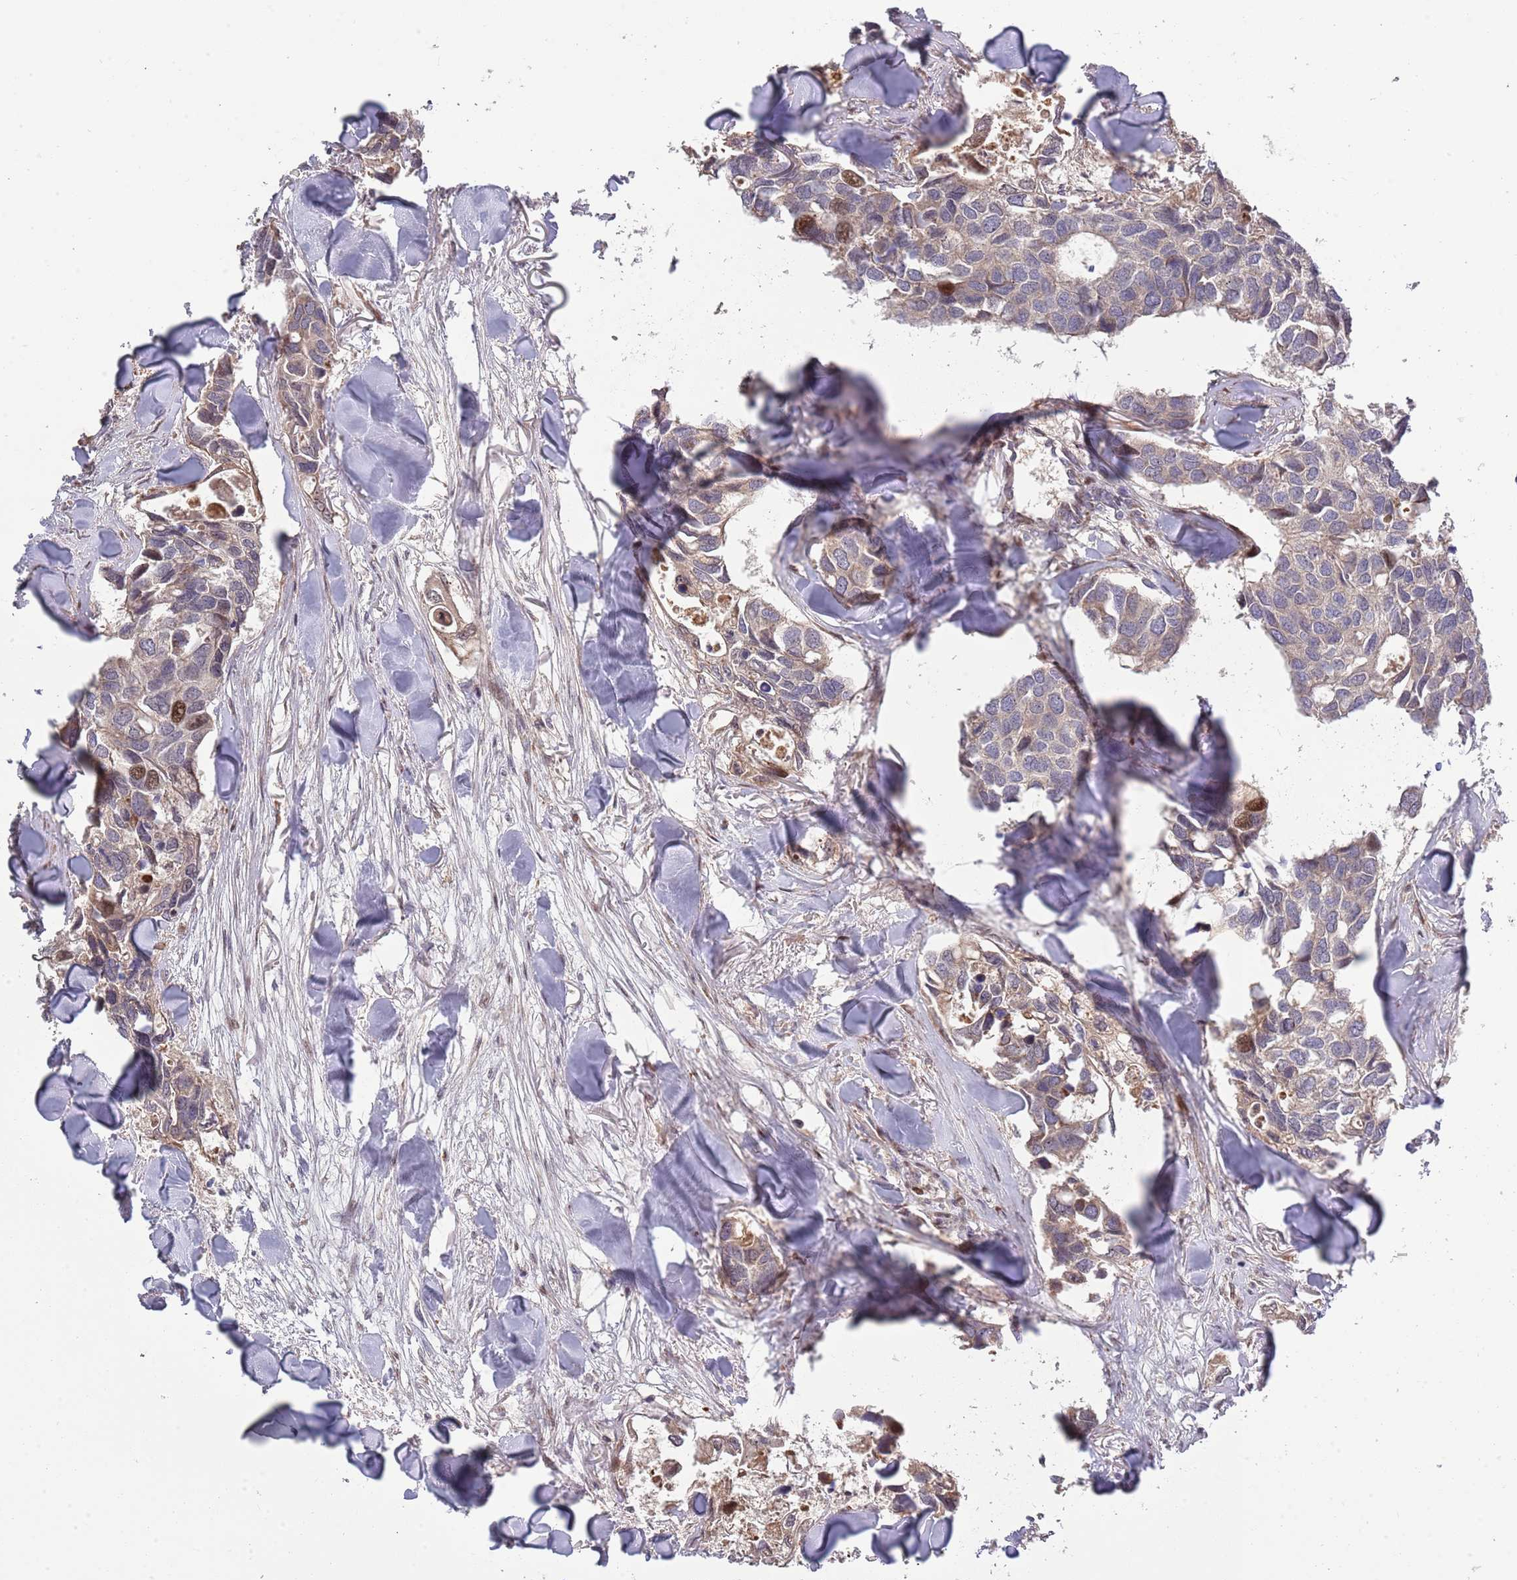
{"staining": {"intensity": "moderate", "quantity": "<25%", "location": "nuclear"}, "tissue": "breast cancer", "cell_type": "Tumor cells", "image_type": "cancer", "snomed": [{"axis": "morphology", "description": "Duct carcinoma"}, {"axis": "topography", "description": "Breast"}], "caption": "Protein staining shows moderate nuclear positivity in approximately <25% of tumor cells in breast cancer. The staining was performed using DAB to visualize the protein expression in brown, while the nuclei were stained in blue with hematoxylin (Magnification: 20x).", "gene": "SYNDIG1L", "patient": {"sex": "female", "age": 83}}